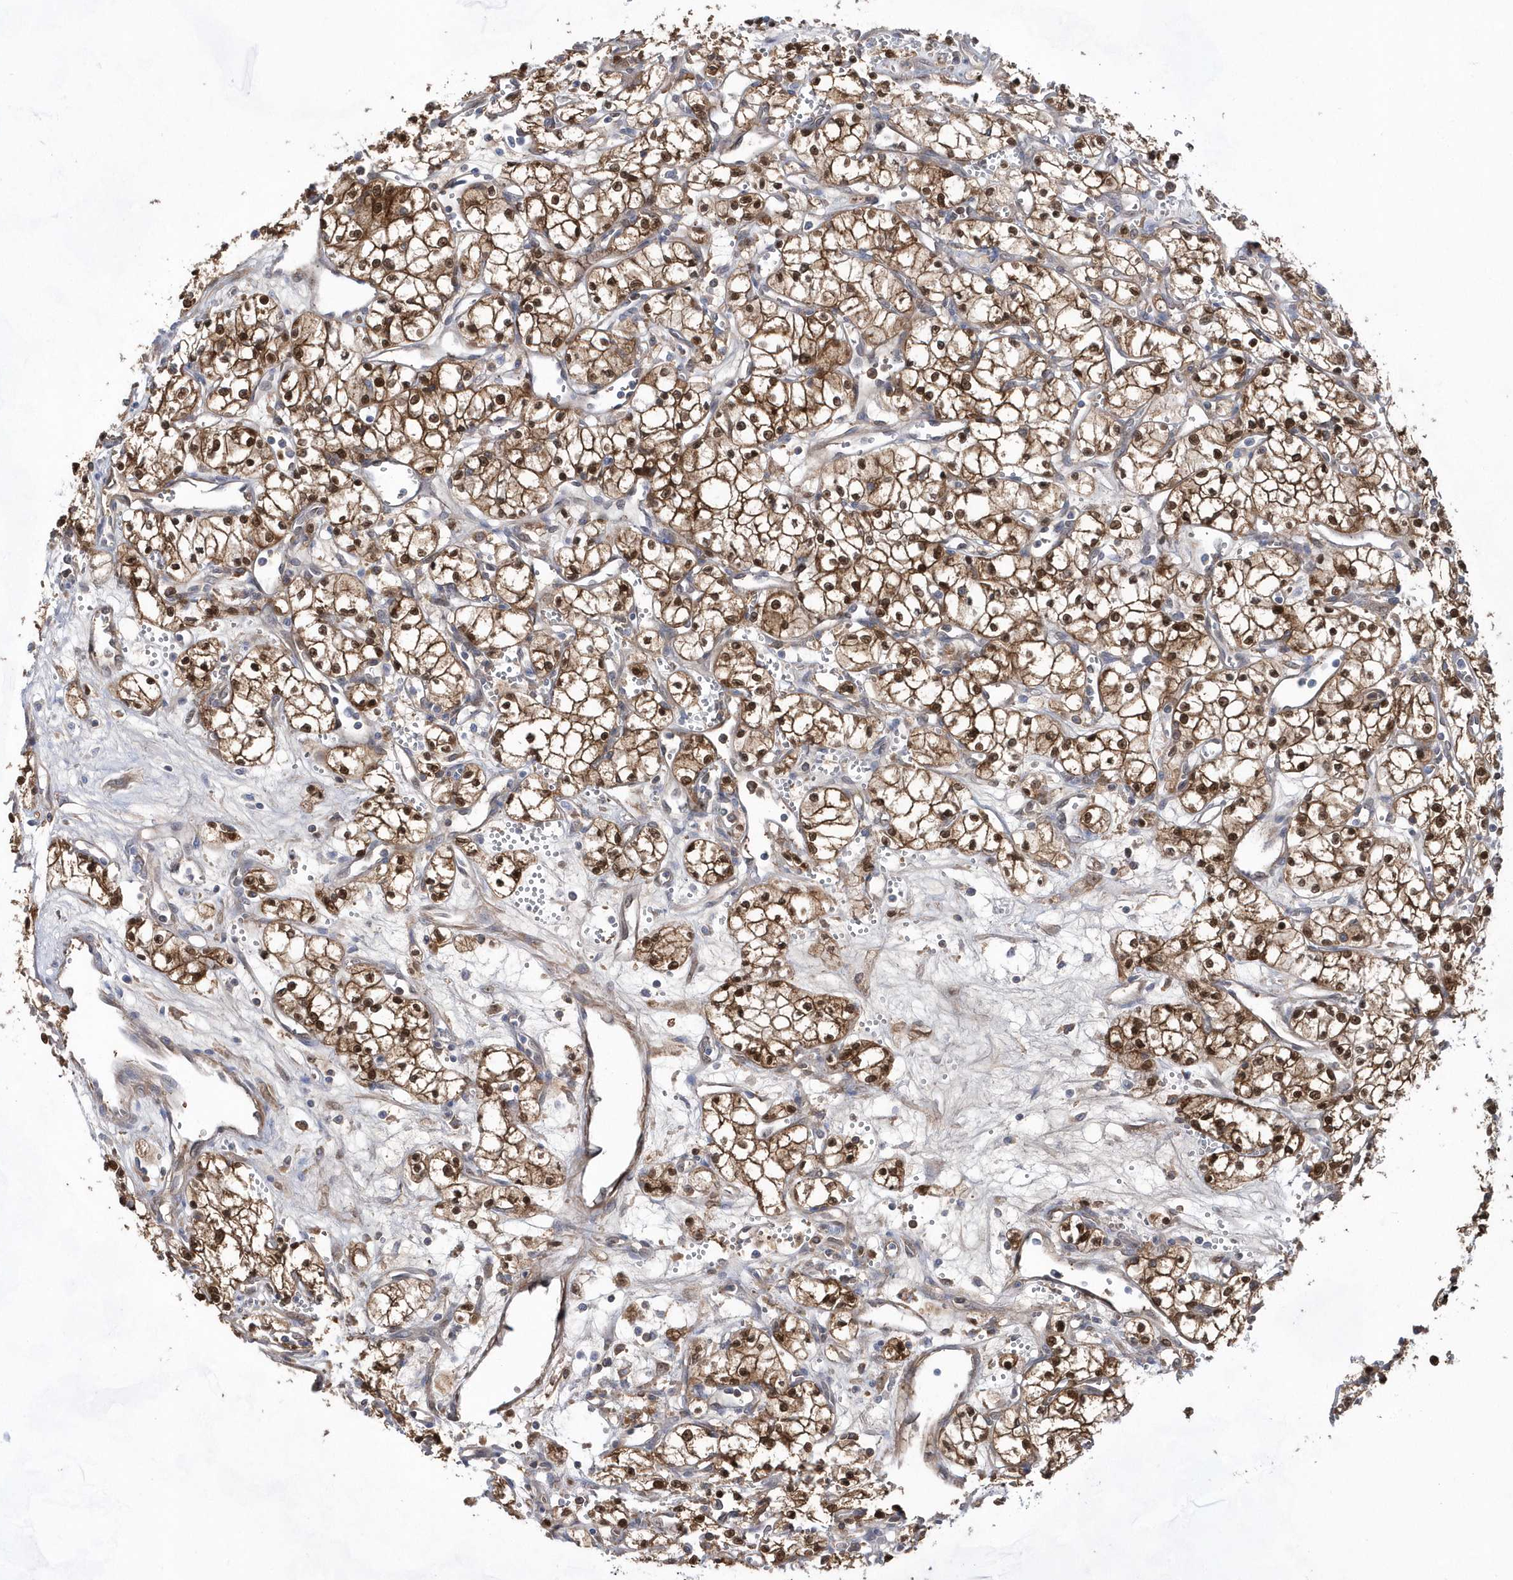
{"staining": {"intensity": "strong", "quantity": ">75%", "location": "cytoplasmic/membranous,nuclear"}, "tissue": "renal cancer", "cell_type": "Tumor cells", "image_type": "cancer", "snomed": [{"axis": "morphology", "description": "Adenocarcinoma, NOS"}, {"axis": "topography", "description": "Kidney"}], "caption": "Renal adenocarcinoma stained for a protein demonstrates strong cytoplasmic/membranous and nuclear positivity in tumor cells.", "gene": "BDH2", "patient": {"sex": "male", "age": 59}}